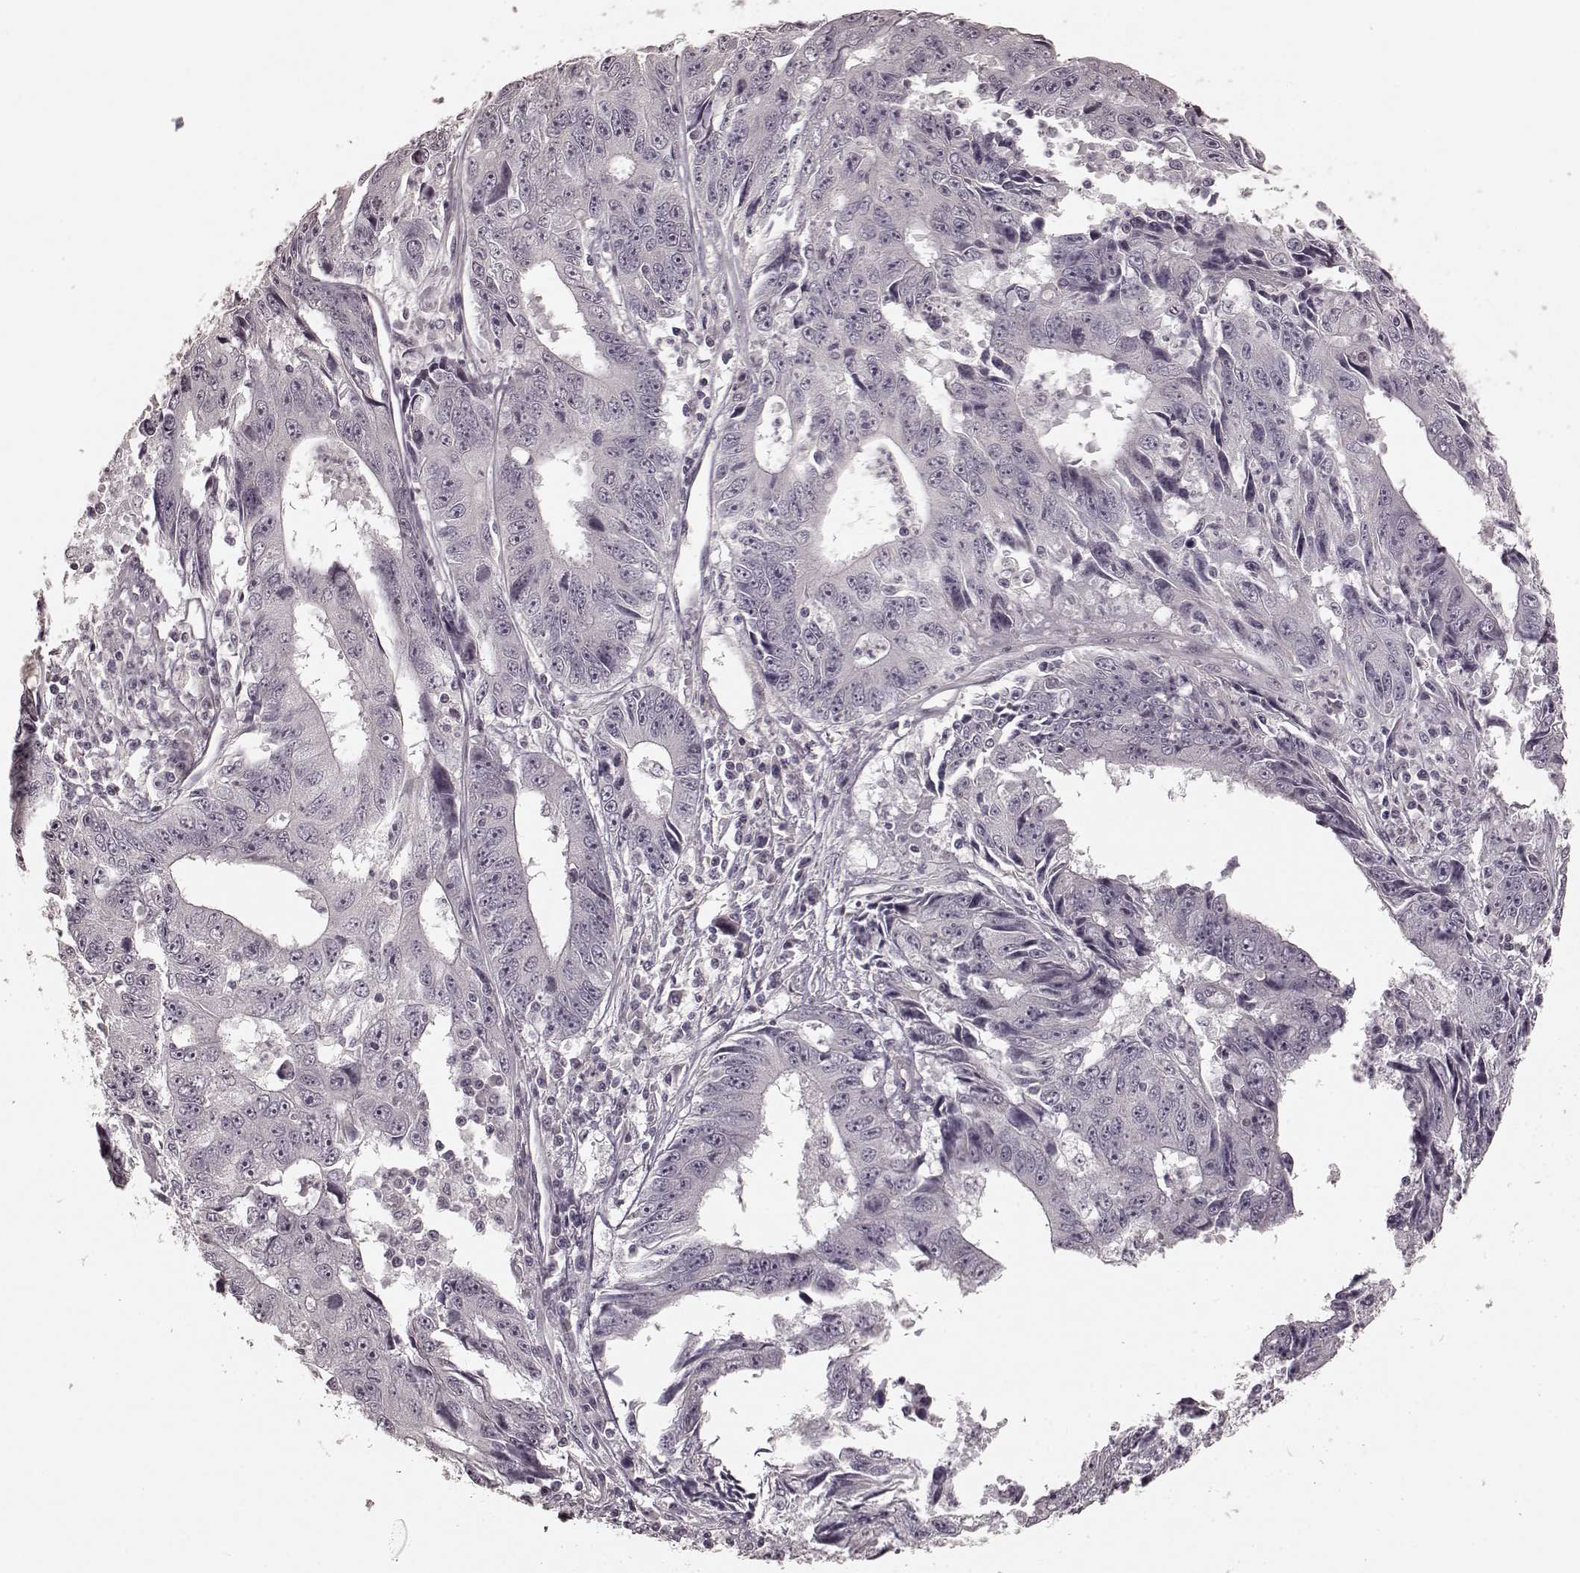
{"staining": {"intensity": "negative", "quantity": "none", "location": "none"}, "tissue": "liver cancer", "cell_type": "Tumor cells", "image_type": "cancer", "snomed": [{"axis": "morphology", "description": "Cholangiocarcinoma"}, {"axis": "topography", "description": "Liver"}], "caption": "A micrograph of liver cancer stained for a protein demonstrates no brown staining in tumor cells.", "gene": "PRKCE", "patient": {"sex": "male", "age": 65}}